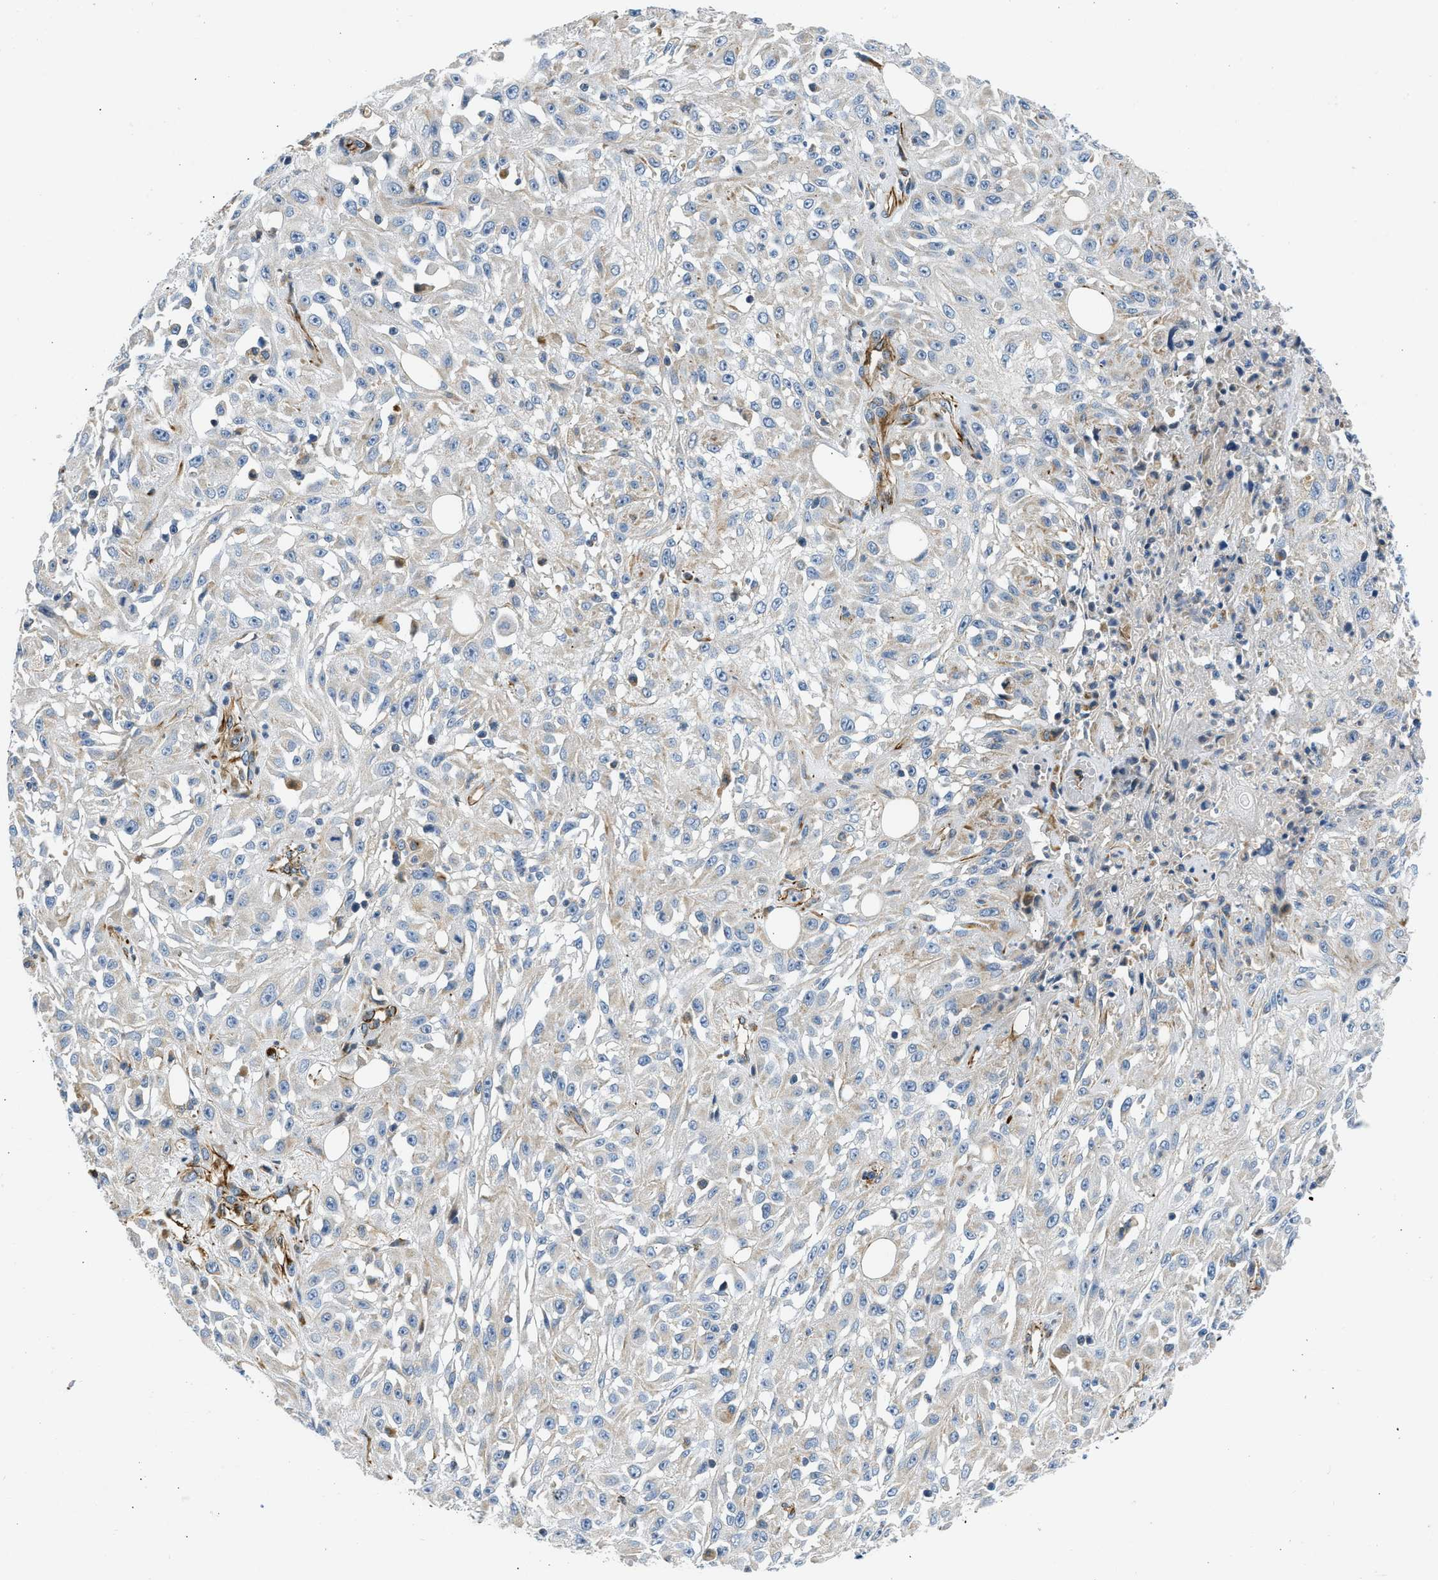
{"staining": {"intensity": "negative", "quantity": "none", "location": "none"}, "tissue": "skin cancer", "cell_type": "Tumor cells", "image_type": "cancer", "snomed": [{"axis": "morphology", "description": "Squamous cell carcinoma, NOS"}, {"axis": "morphology", "description": "Squamous cell carcinoma, metastatic, NOS"}, {"axis": "topography", "description": "Skin"}, {"axis": "topography", "description": "Lymph node"}], "caption": "The image exhibits no significant expression in tumor cells of skin metastatic squamous cell carcinoma.", "gene": "ULK4", "patient": {"sex": "male", "age": 75}}